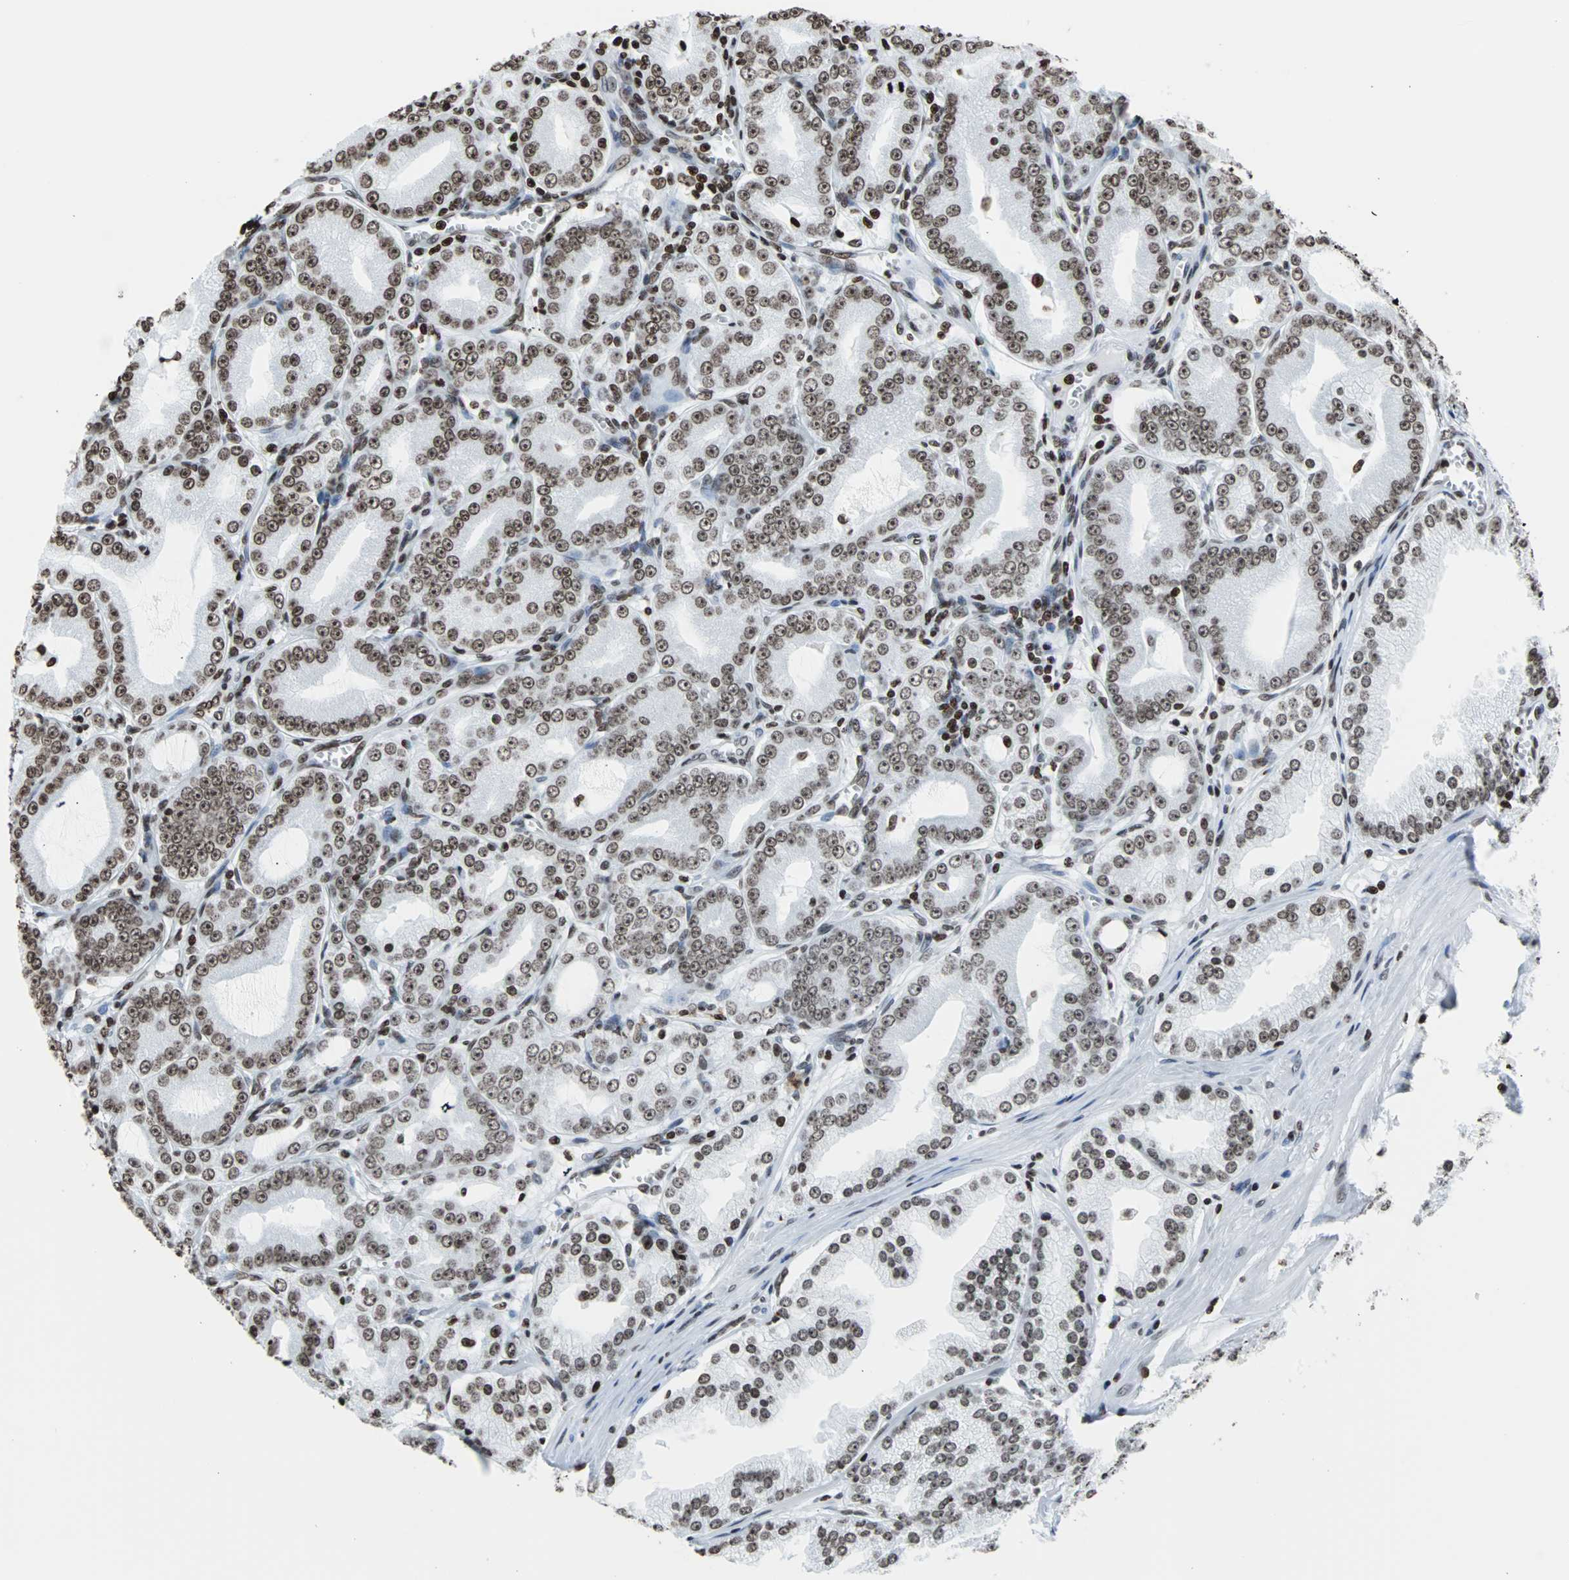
{"staining": {"intensity": "moderate", "quantity": ">75%", "location": "nuclear"}, "tissue": "prostate cancer", "cell_type": "Tumor cells", "image_type": "cancer", "snomed": [{"axis": "morphology", "description": "Adenocarcinoma, High grade"}, {"axis": "topography", "description": "Prostate"}], "caption": "Prostate adenocarcinoma (high-grade) stained with a protein marker reveals moderate staining in tumor cells.", "gene": "H2BC18", "patient": {"sex": "male", "age": 61}}